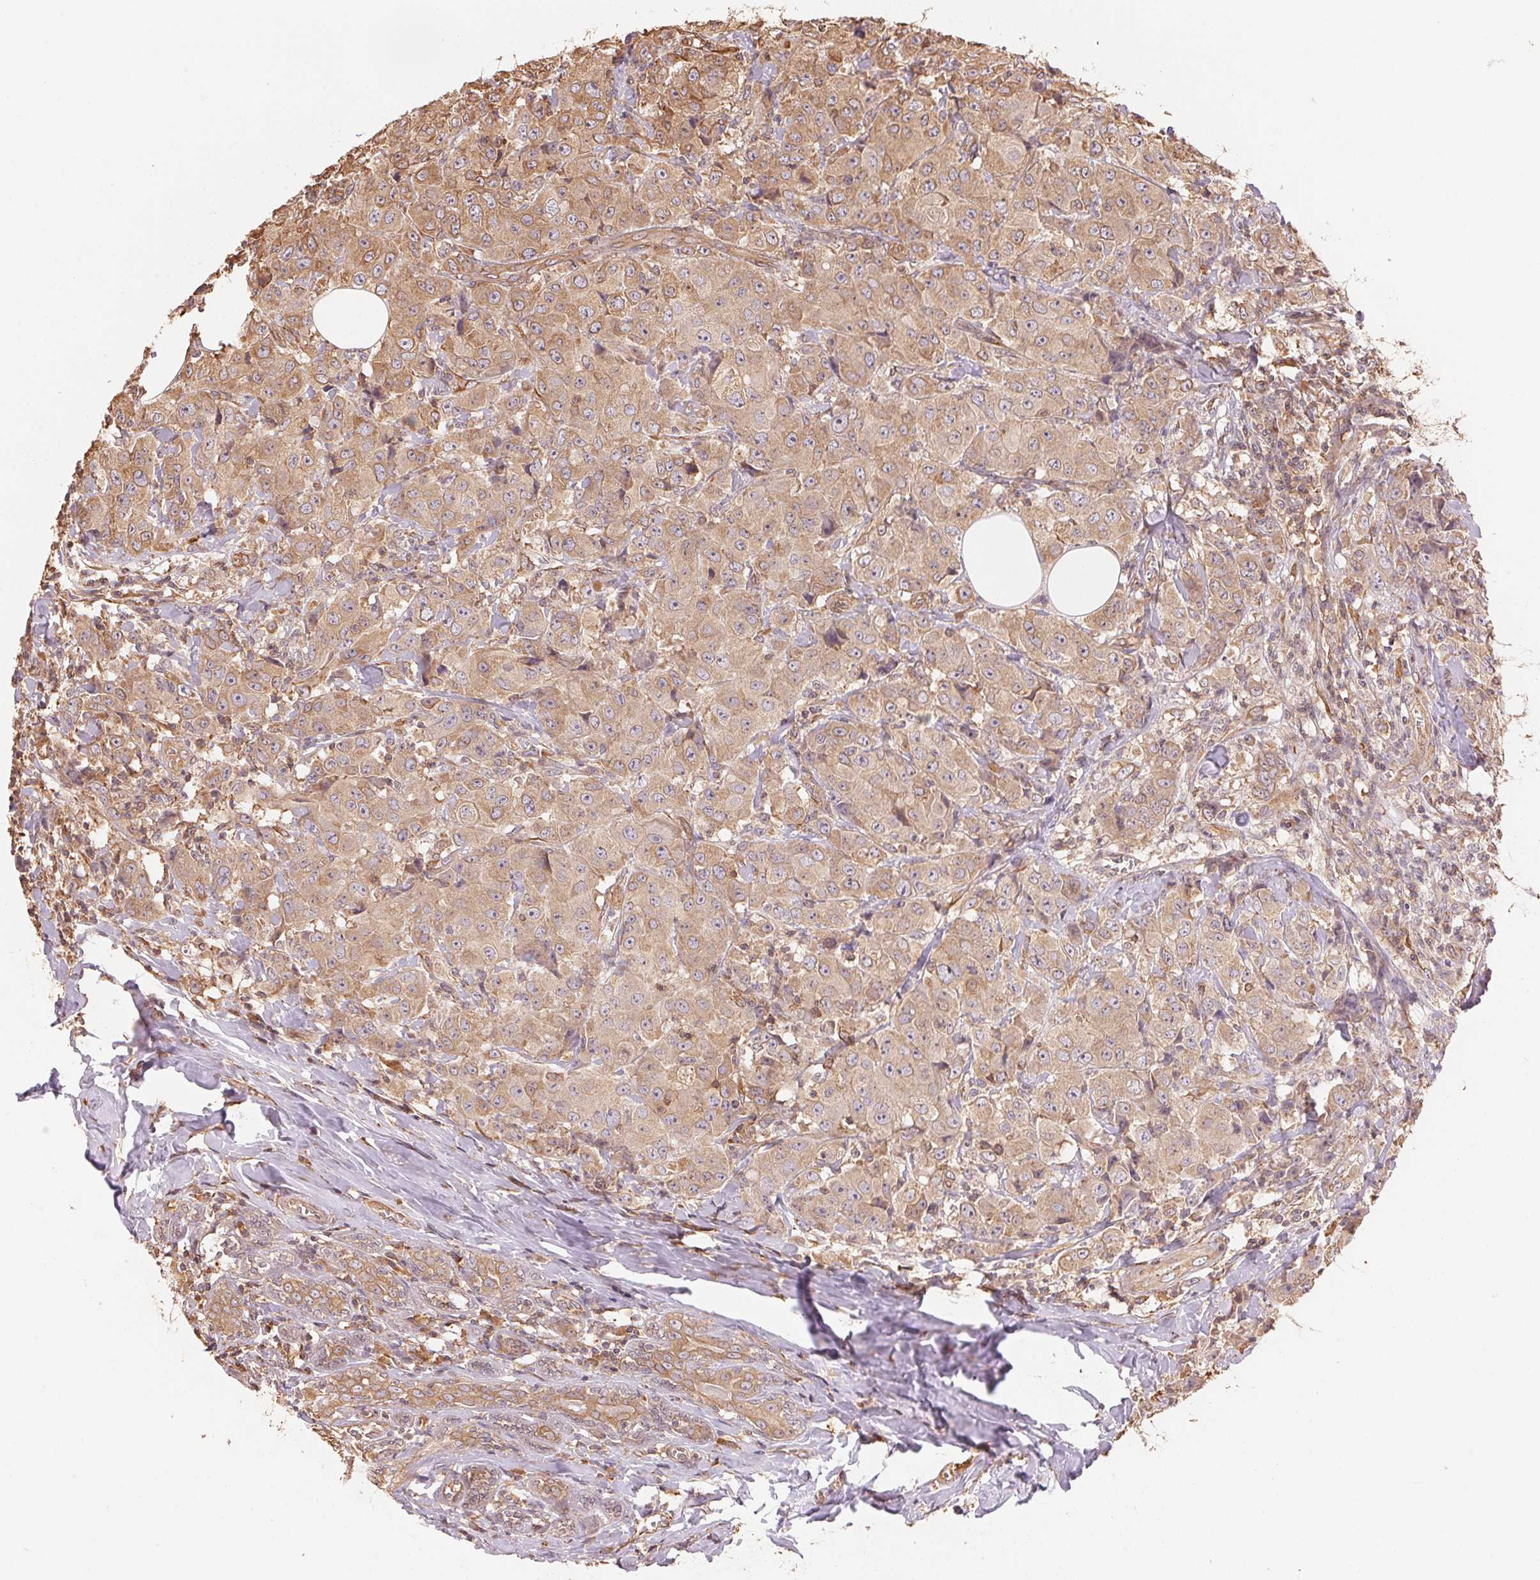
{"staining": {"intensity": "weak", "quantity": ">75%", "location": "cytoplasmic/membranous"}, "tissue": "breast cancer", "cell_type": "Tumor cells", "image_type": "cancer", "snomed": [{"axis": "morphology", "description": "Normal tissue, NOS"}, {"axis": "morphology", "description": "Duct carcinoma"}, {"axis": "topography", "description": "Breast"}], "caption": "High-power microscopy captured an IHC histopathology image of breast cancer, revealing weak cytoplasmic/membranous positivity in about >75% of tumor cells.", "gene": "C6orf163", "patient": {"sex": "female", "age": 43}}